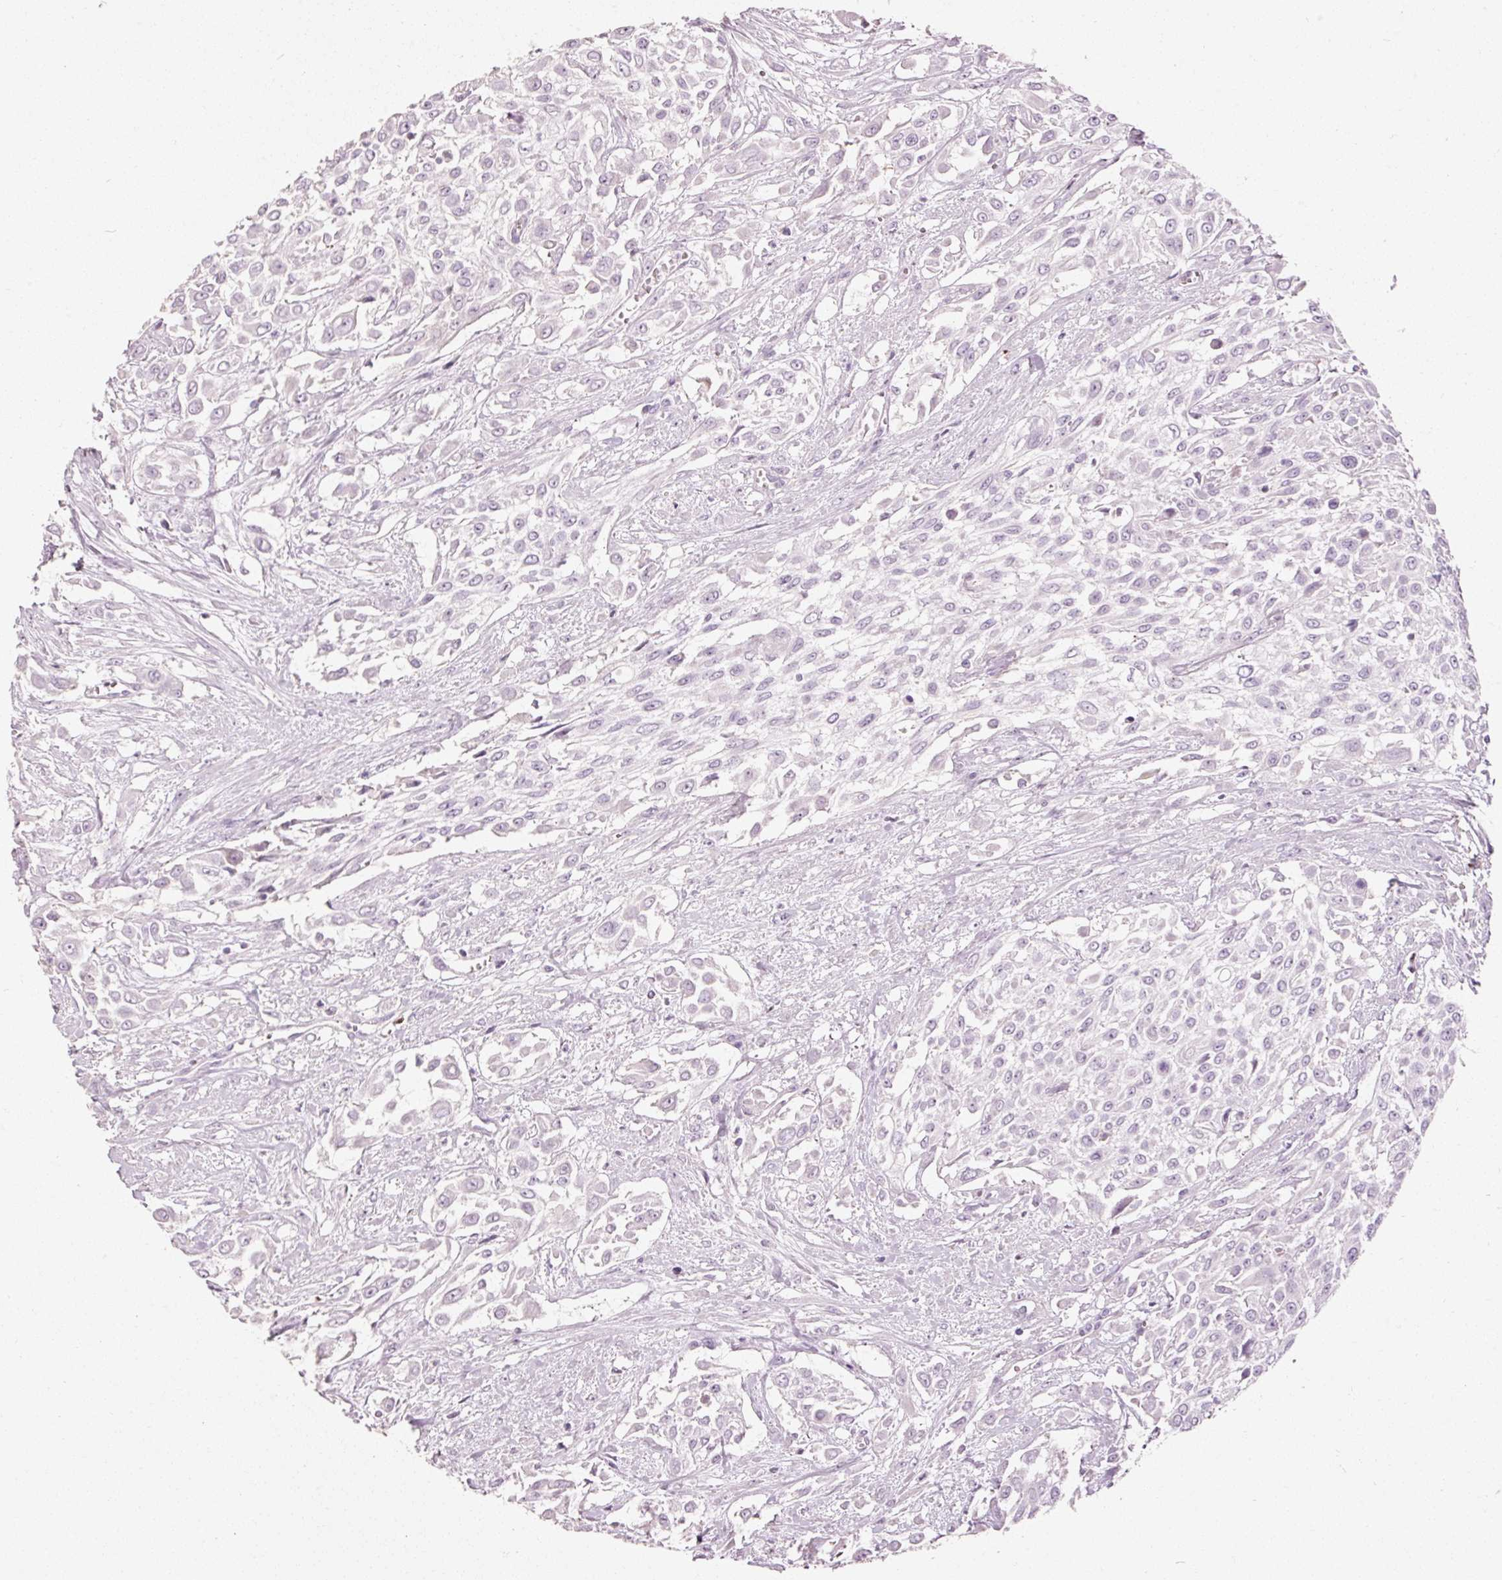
{"staining": {"intensity": "negative", "quantity": "none", "location": "none"}, "tissue": "urothelial cancer", "cell_type": "Tumor cells", "image_type": "cancer", "snomed": [{"axis": "morphology", "description": "Urothelial carcinoma, High grade"}, {"axis": "topography", "description": "Urinary bladder"}], "caption": "Tumor cells show no significant positivity in urothelial carcinoma (high-grade).", "gene": "MUC5AC", "patient": {"sex": "male", "age": 57}}